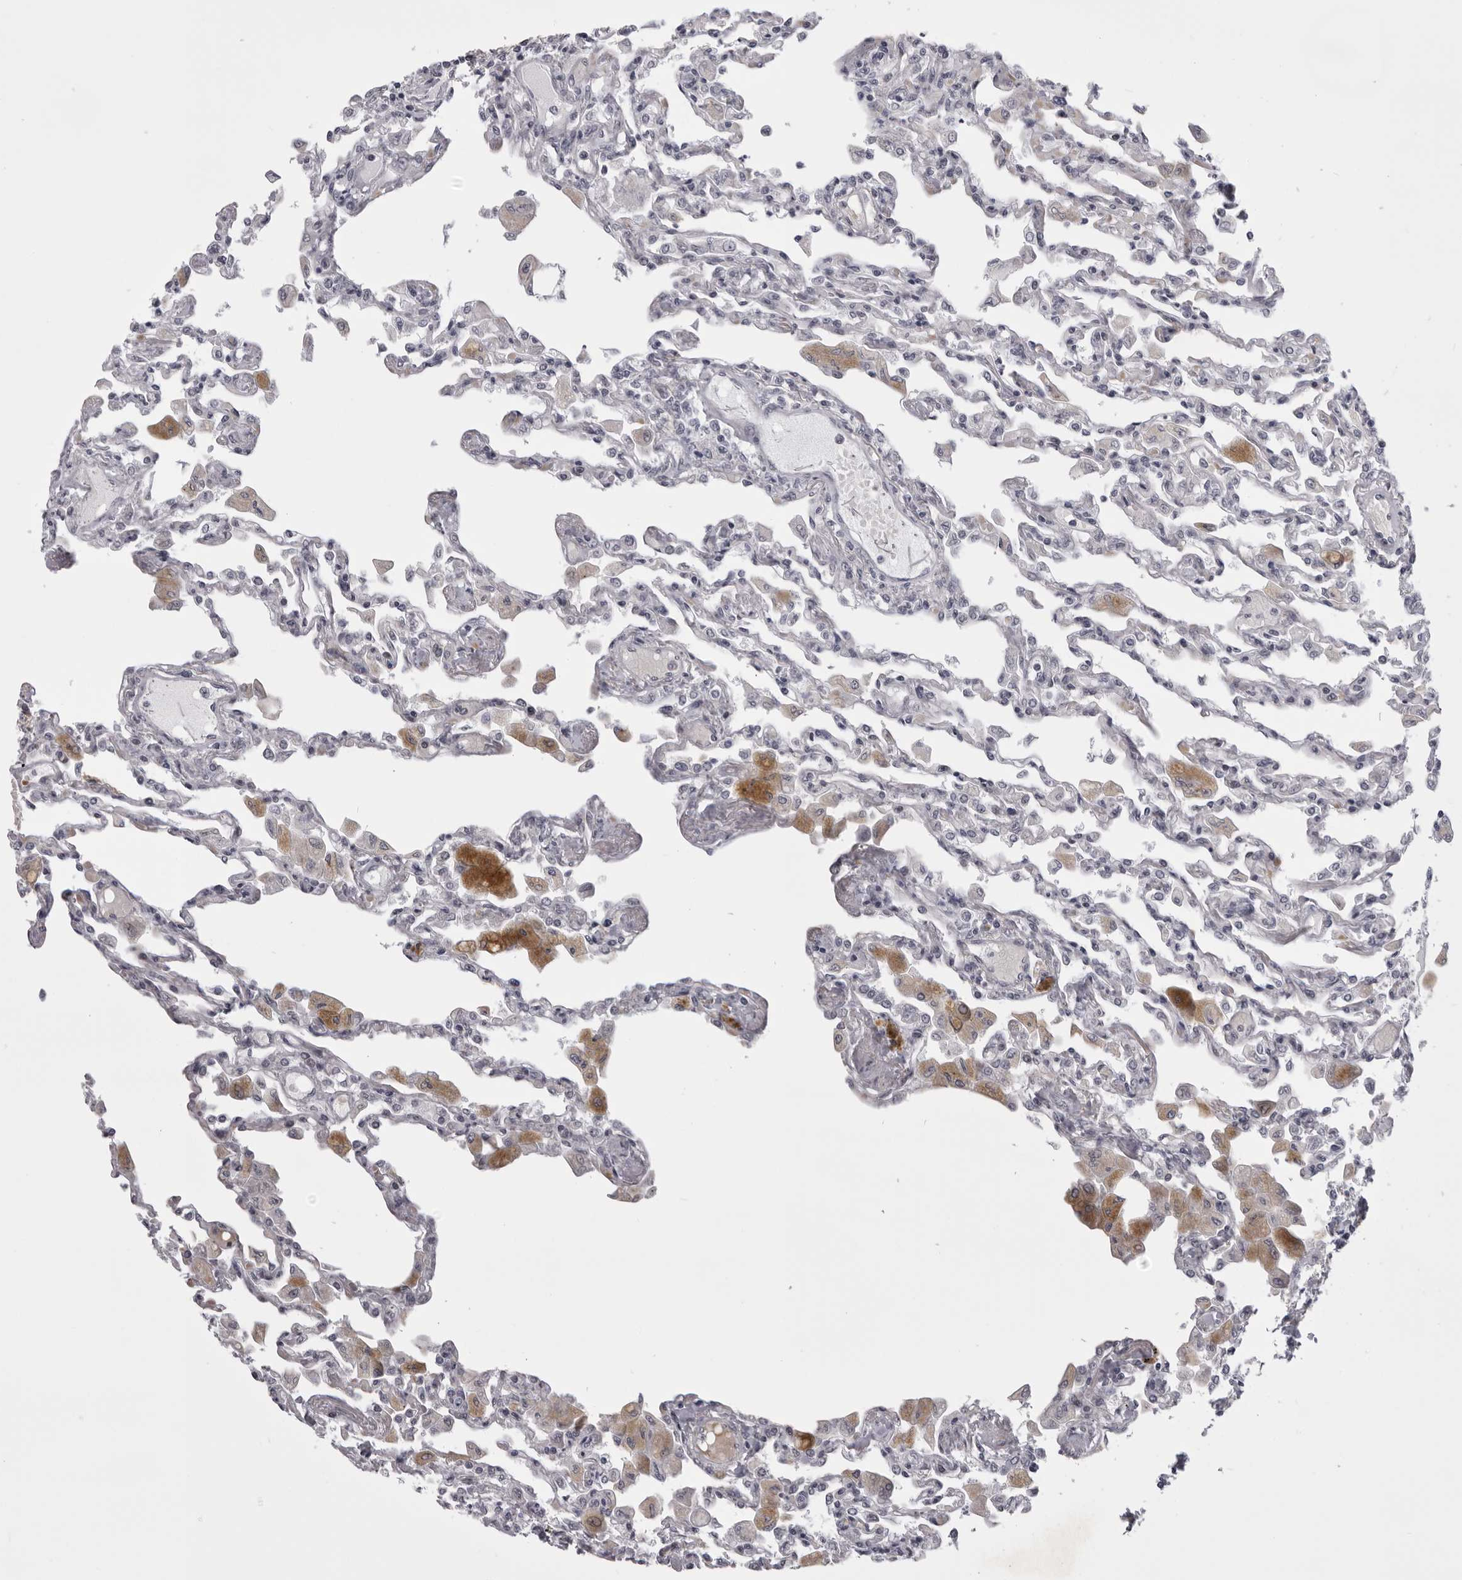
{"staining": {"intensity": "weak", "quantity": "<25%", "location": "cytoplasmic/membranous"}, "tissue": "lung", "cell_type": "Alveolar cells", "image_type": "normal", "snomed": [{"axis": "morphology", "description": "Normal tissue, NOS"}, {"axis": "topography", "description": "Bronchus"}, {"axis": "topography", "description": "Lung"}], "caption": "Immunohistochemistry (IHC) of normal human lung displays no positivity in alveolar cells.", "gene": "EPHA10", "patient": {"sex": "female", "age": 49}}